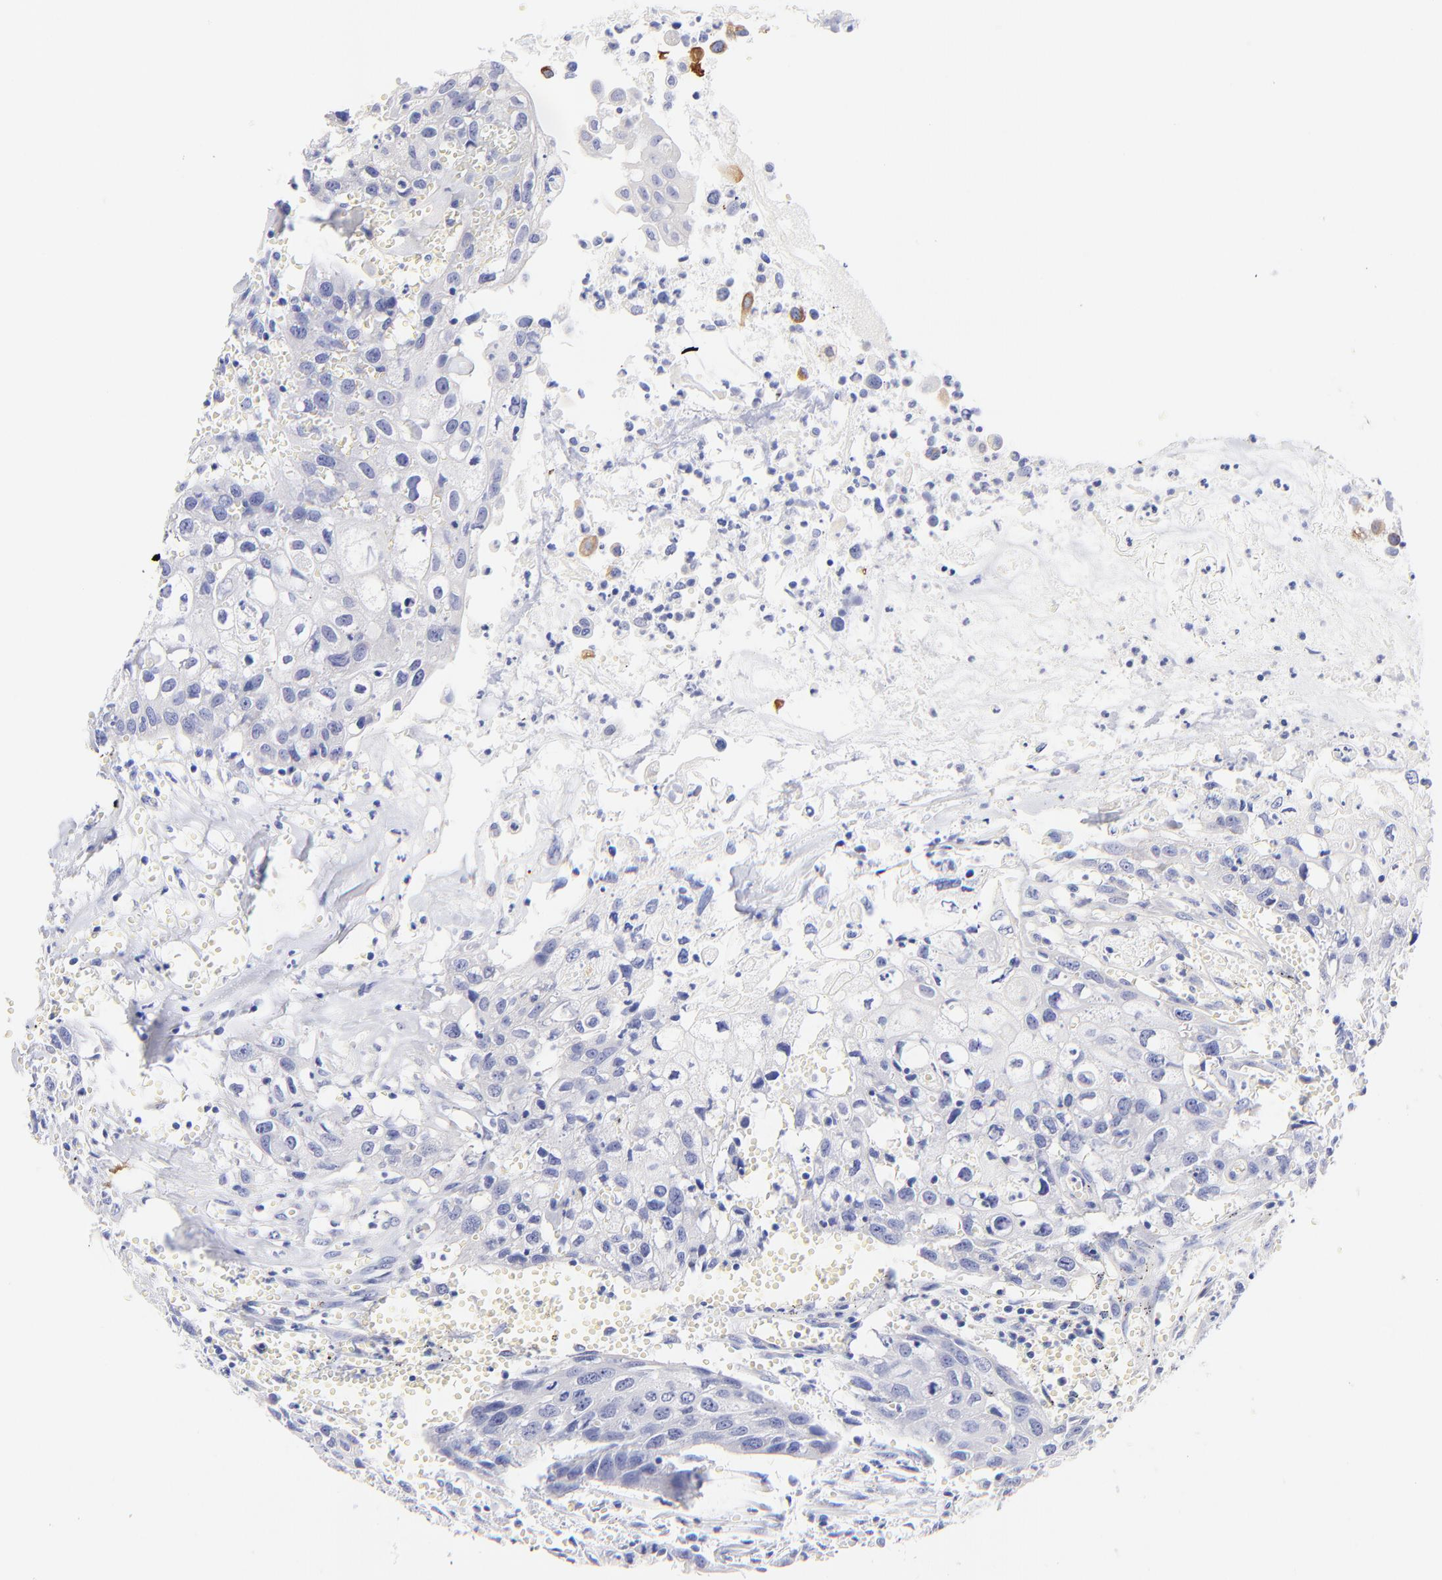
{"staining": {"intensity": "negative", "quantity": "none", "location": "none"}, "tissue": "urothelial cancer", "cell_type": "Tumor cells", "image_type": "cancer", "snomed": [{"axis": "morphology", "description": "Urothelial carcinoma, High grade"}, {"axis": "topography", "description": "Urinary bladder"}], "caption": "Human high-grade urothelial carcinoma stained for a protein using immunohistochemistry demonstrates no staining in tumor cells.", "gene": "RAB3A", "patient": {"sex": "male", "age": 54}}